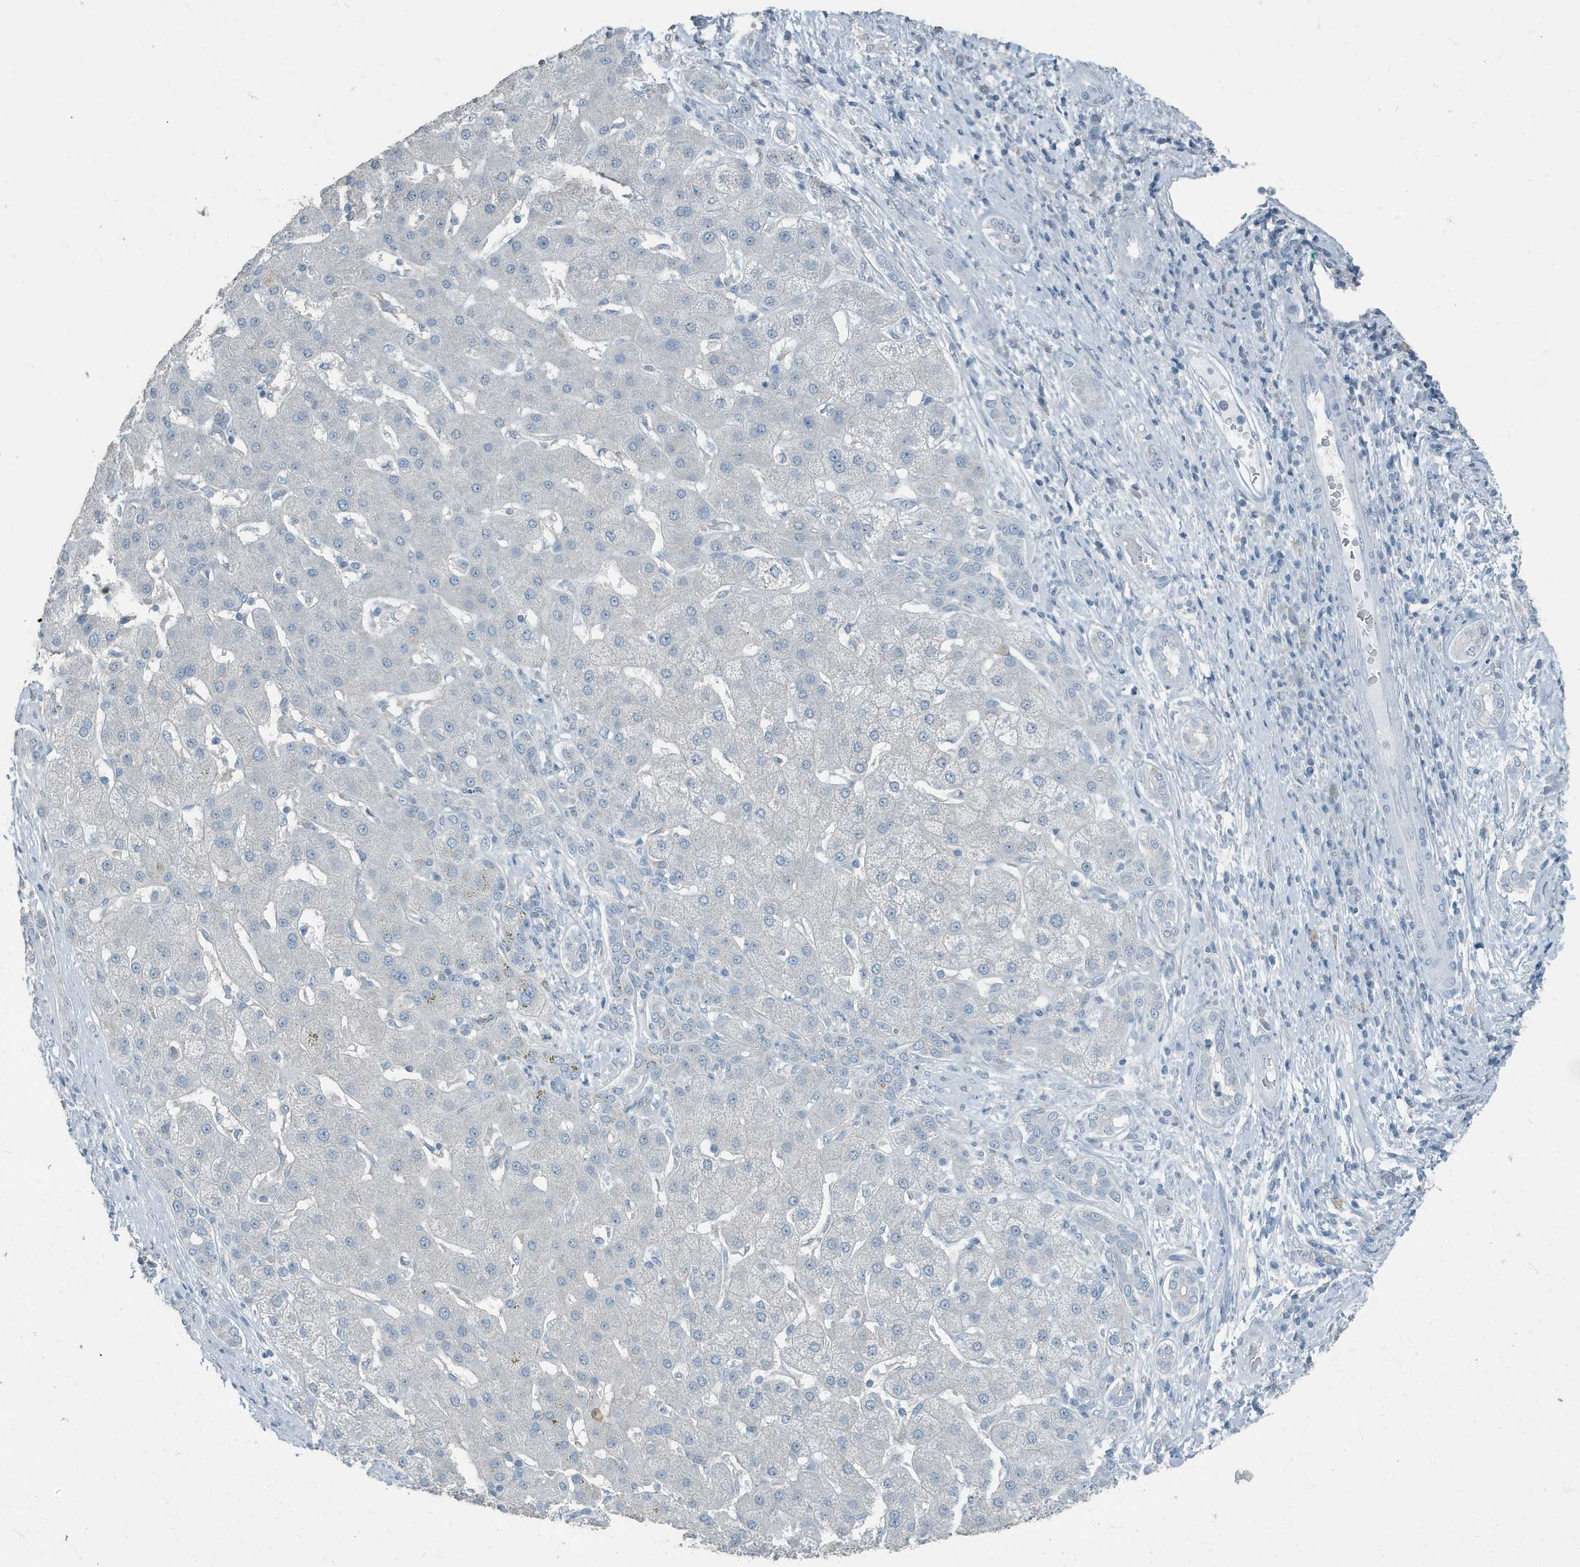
{"staining": {"intensity": "negative", "quantity": "none", "location": "none"}, "tissue": "liver cancer", "cell_type": "Tumor cells", "image_type": "cancer", "snomed": [{"axis": "morphology", "description": "Carcinoma, Hepatocellular, NOS"}, {"axis": "topography", "description": "Liver"}], "caption": "Histopathology image shows no significant protein expression in tumor cells of liver cancer (hepatocellular carcinoma).", "gene": "FAM162A", "patient": {"sex": "male", "age": 65}}